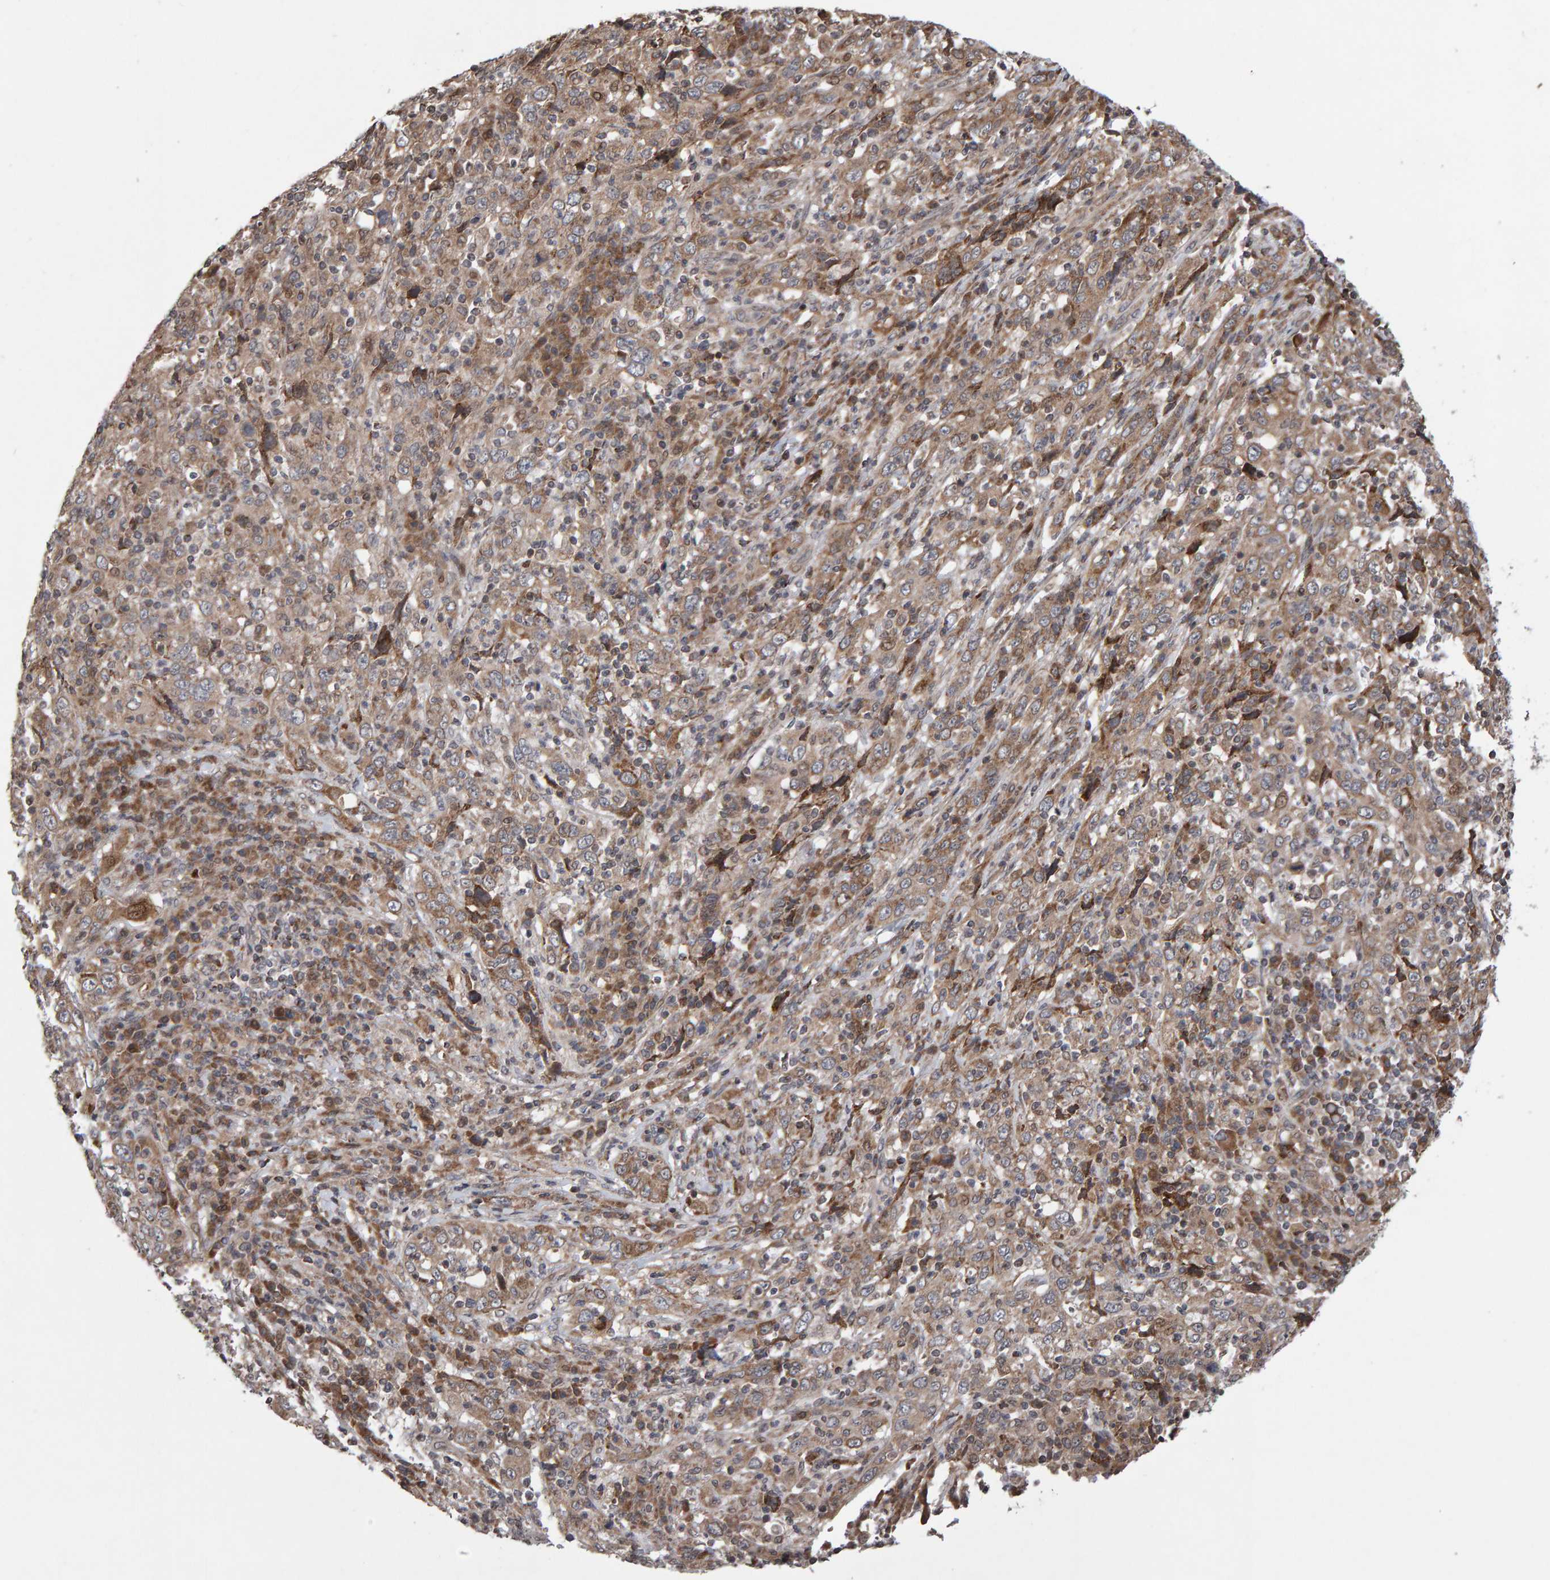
{"staining": {"intensity": "weak", "quantity": ">75%", "location": "cytoplasmic/membranous"}, "tissue": "cervical cancer", "cell_type": "Tumor cells", "image_type": "cancer", "snomed": [{"axis": "morphology", "description": "Squamous cell carcinoma, NOS"}, {"axis": "topography", "description": "Cervix"}], "caption": "Immunohistochemical staining of human cervical squamous cell carcinoma demonstrates weak cytoplasmic/membranous protein expression in approximately >75% of tumor cells.", "gene": "PECR", "patient": {"sex": "female", "age": 46}}